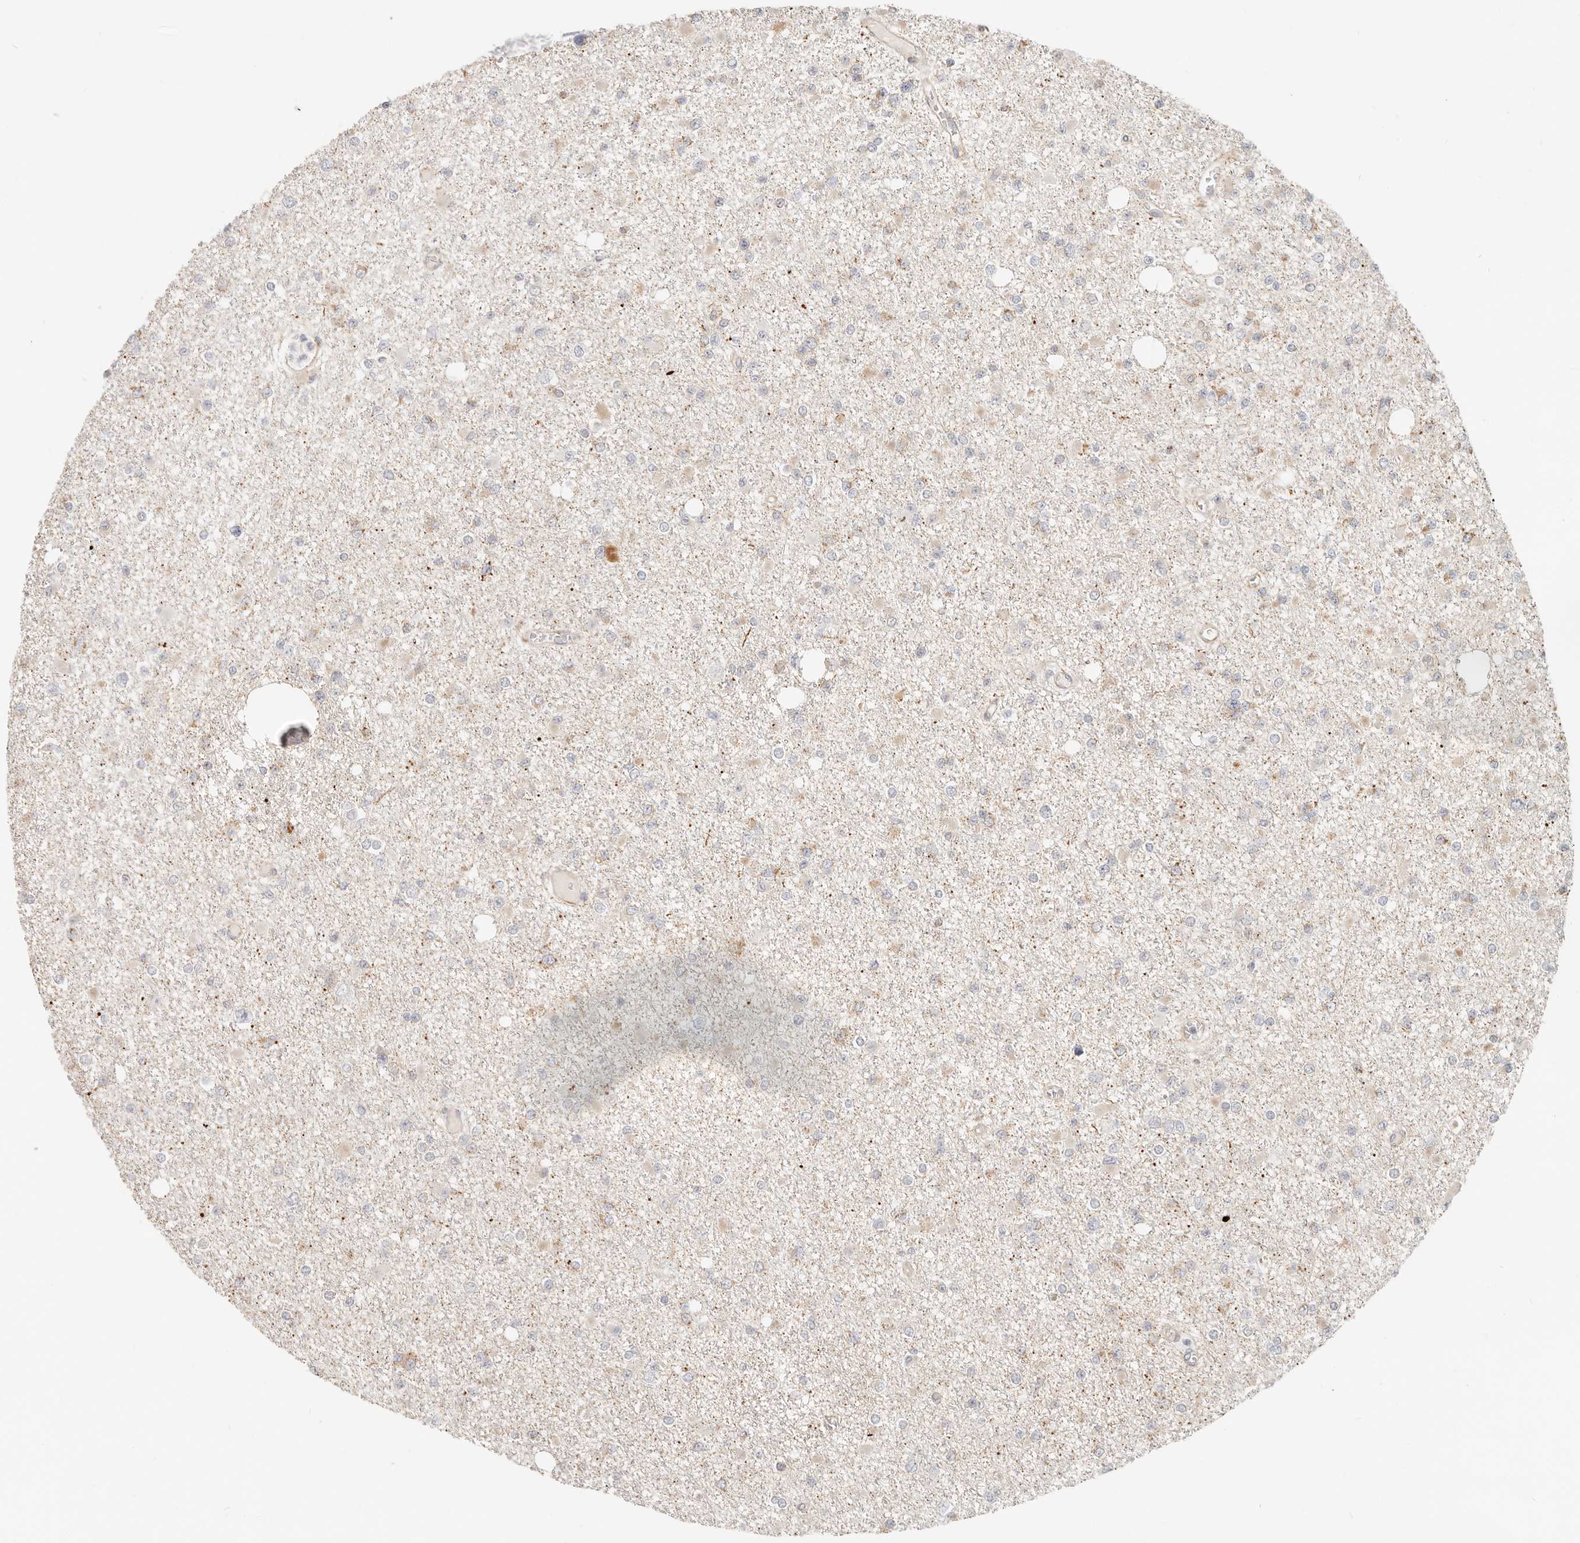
{"staining": {"intensity": "weak", "quantity": "<25%", "location": "cytoplasmic/membranous"}, "tissue": "glioma", "cell_type": "Tumor cells", "image_type": "cancer", "snomed": [{"axis": "morphology", "description": "Glioma, malignant, Low grade"}, {"axis": "topography", "description": "Brain"}], "caption": "This is an immunohistochemistry image of human low-grade glioma (malignant). There is no expression in tumor cells.", "gene": "SASS6", "patient": {"sex": "female", "age": 22}}